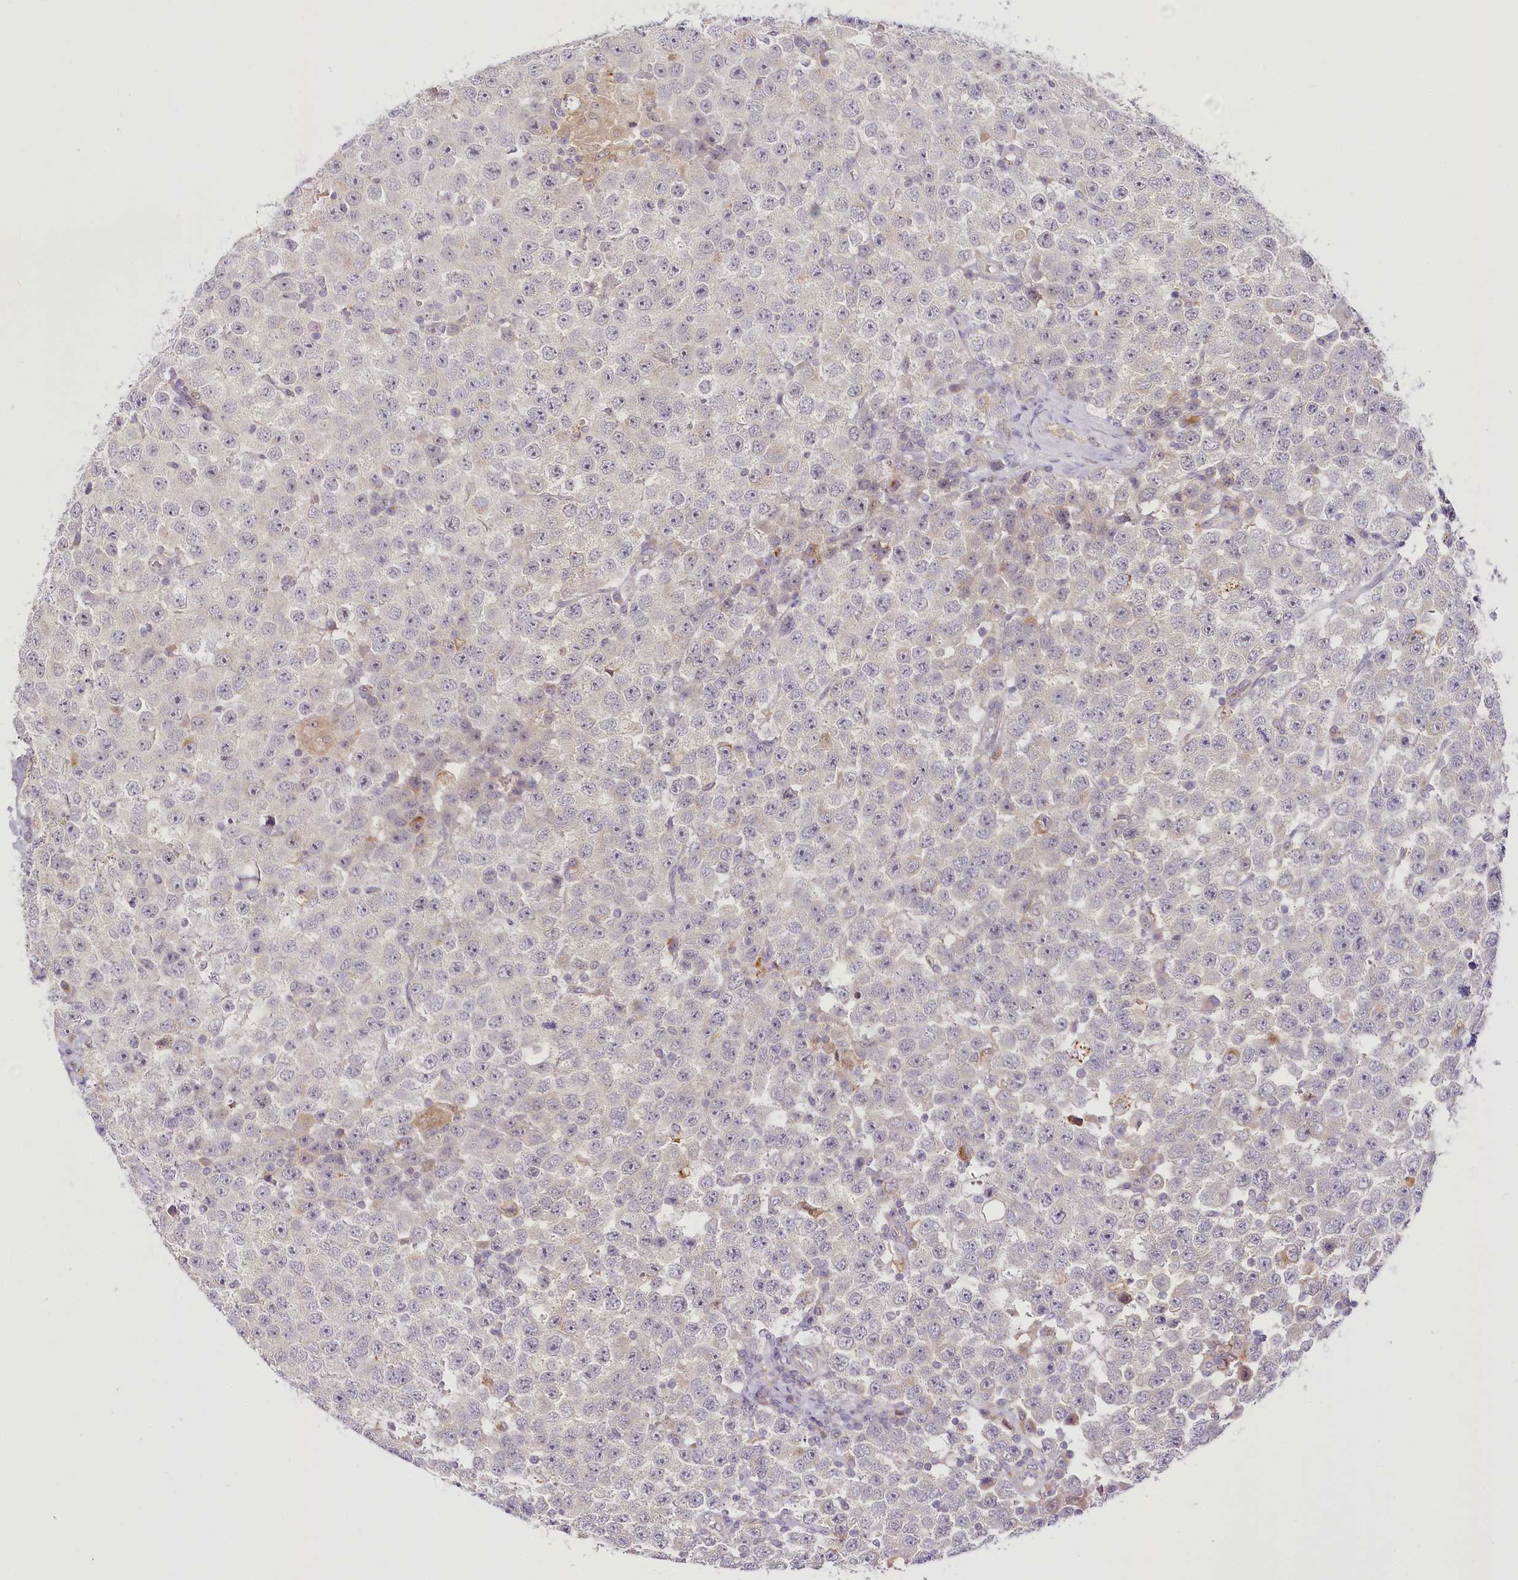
{"staining": {"intensity": "negative", "quantity": "none", "location": "none"}, "tissue": "testis cancer", "cell_type": "Tumor cells", "image_type": "cancer", "snomed": [{"axis": "morphology", "description": "Seminoma, NOS"}, {"axis": "topography", "description": "Testis"}], "caption": "The photomicrograph exhibits no significant staining in tumor cells of seminoma (testis).", "gene": "VWA5A", "patient": {"sex": "male", "age": 28}}